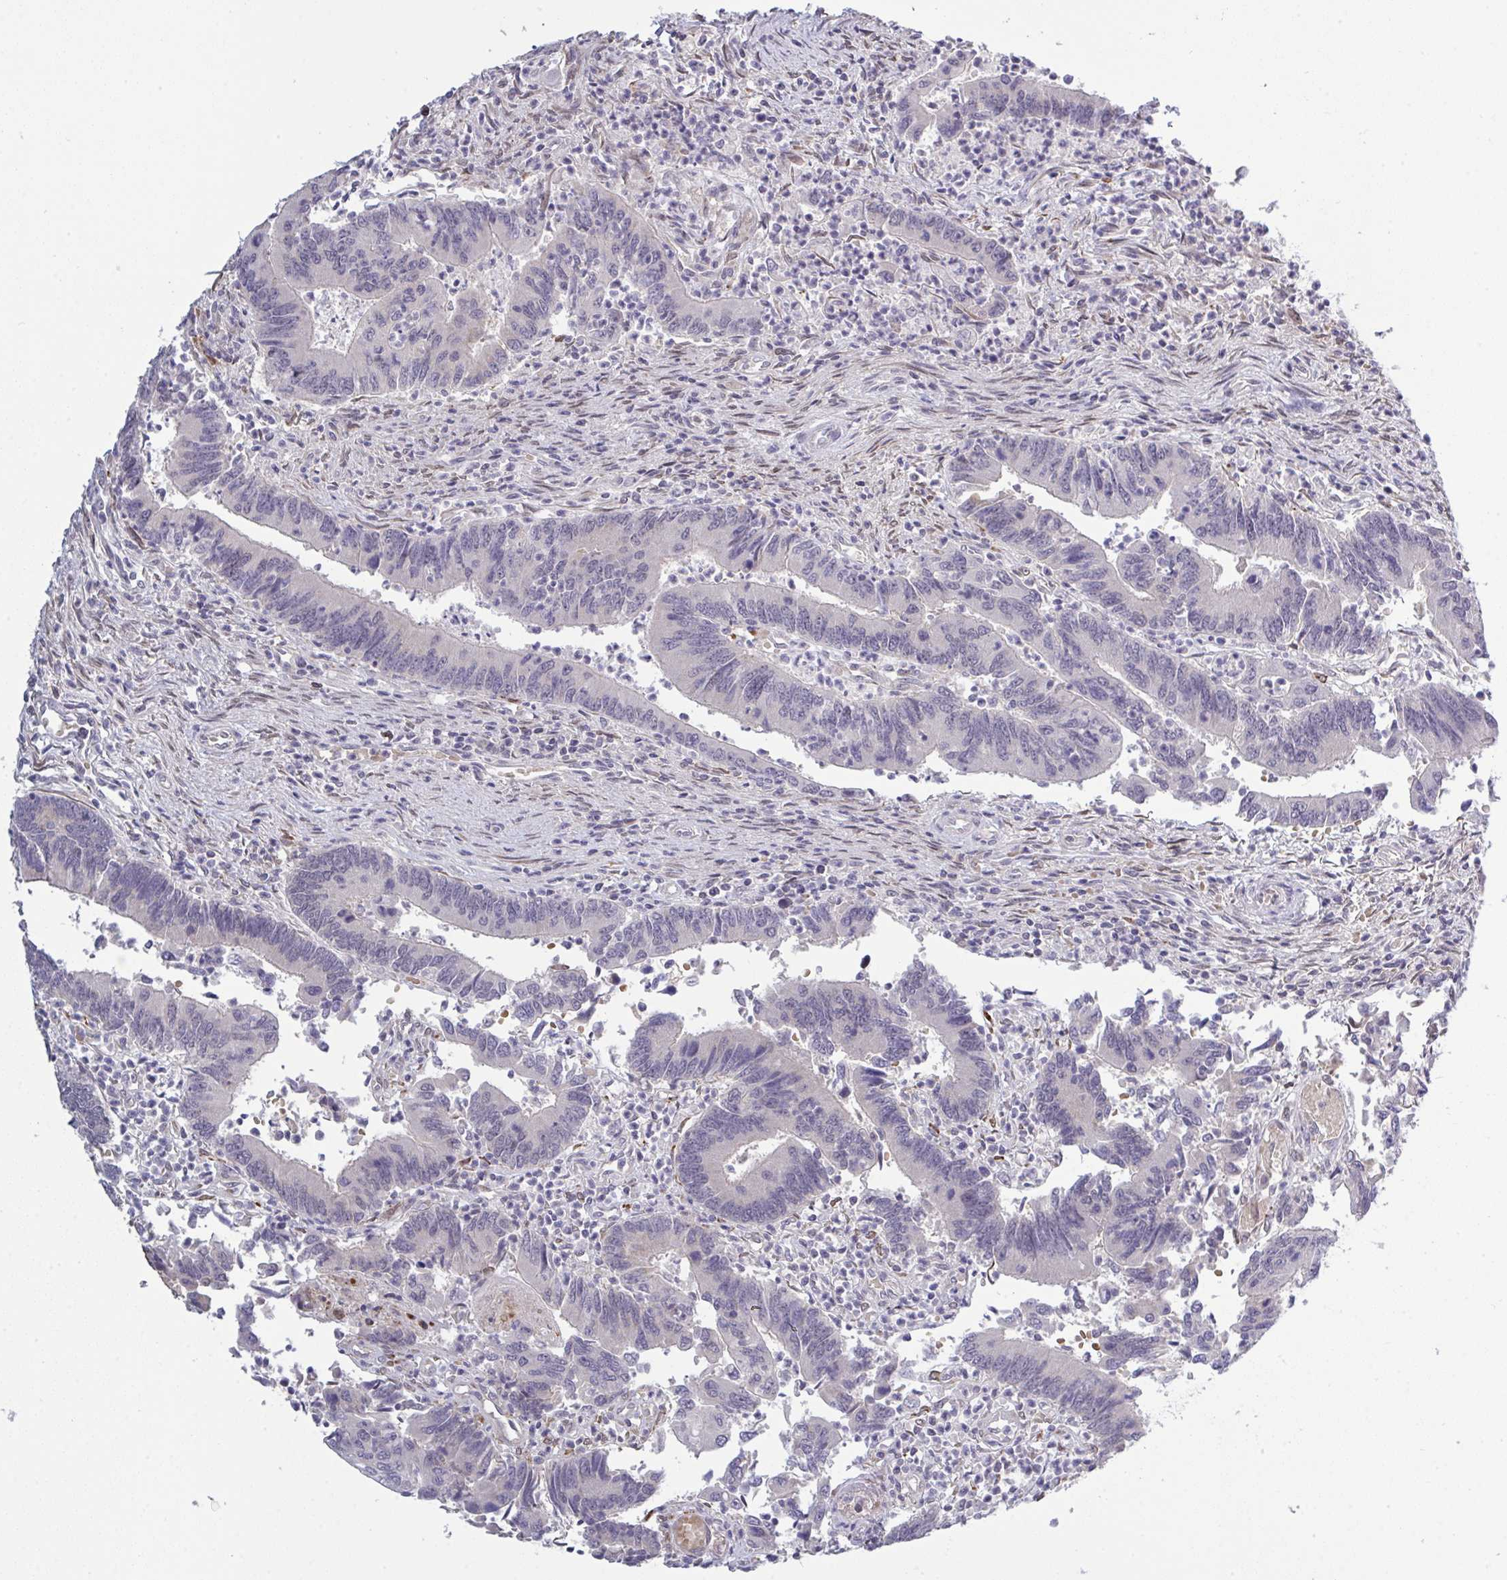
{"staining": {"intensity": "weak", "quantity": "<25%", "location": "cytoplasmic/membranous"}, "tissue": "colorectal cancer", "cell_type": "Tumor cells", "image_type": "cancer", "snomed": [{"axis": "morphology", "description": "Adenocarcinoma, NOS"}, {"axis": "topography", "description": "Colon"}], "caption": "This is a histopathology image of immunohistochemistry staining of adenocarcinoma (colorectal), which shows no expression in tumor cells.", "gene": "ZNF784", "patient": {"sex": "female", "age": 67}}